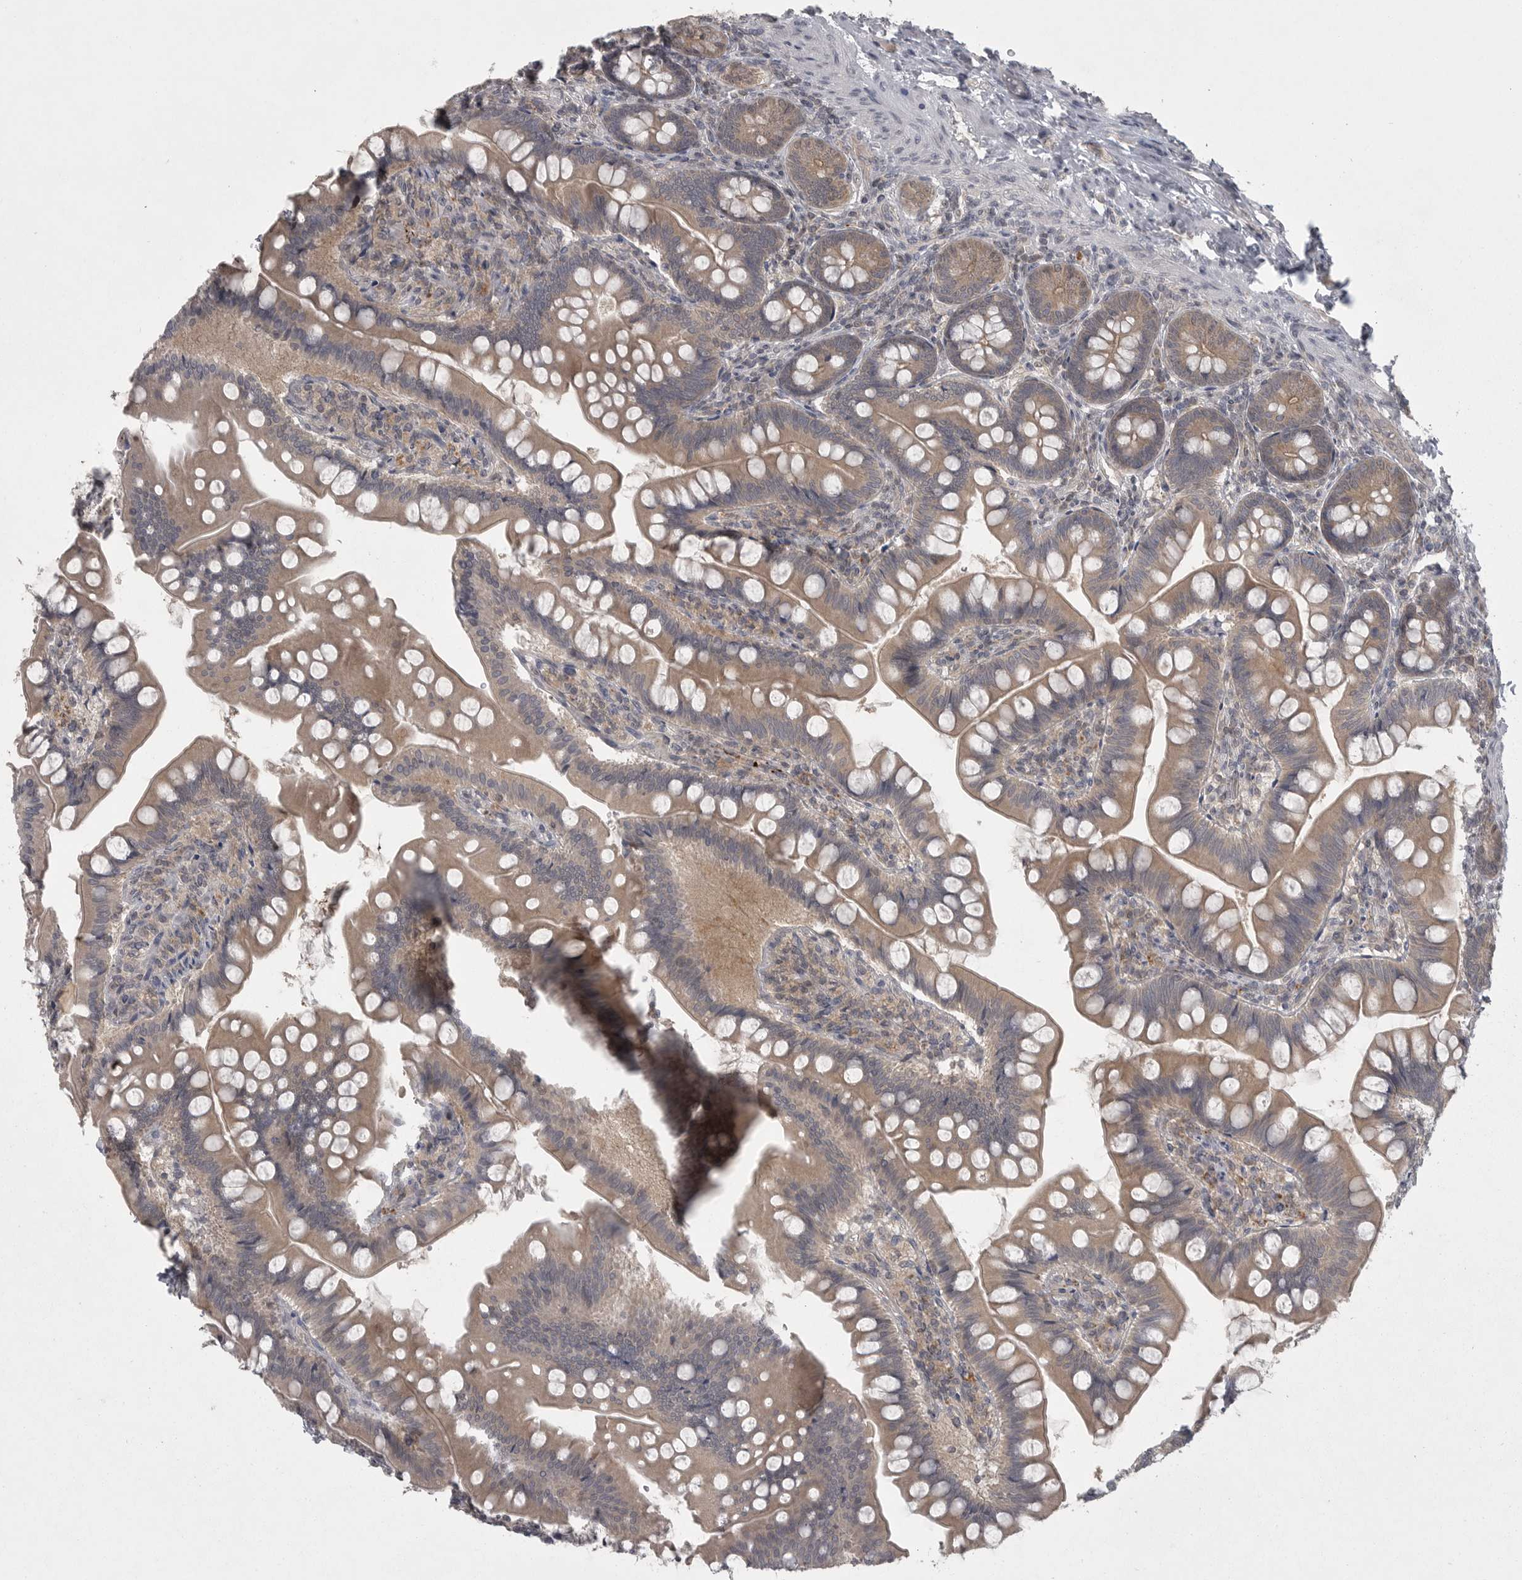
{"staining": {"intensity": "moderate", "quantity": "25%-75%", "location": "cytoplasmic/membranous"}, "tissue": "small intestine", "cell_type": "Glandular cells", "image_type": "normal", "snomed": [{"axis": "morphology", "description": "Normal tissue, NOS"}, {"axis": "topography", "description": "Small intestine"}], "caption": "Human small intestine stained for a protein (brown) displays moderate cytoplasmic/membranous positive positivity in about 25%-75% of glandular cells.", "gene": "PHF13", "patient": {"sex": "male", "age": 7}}